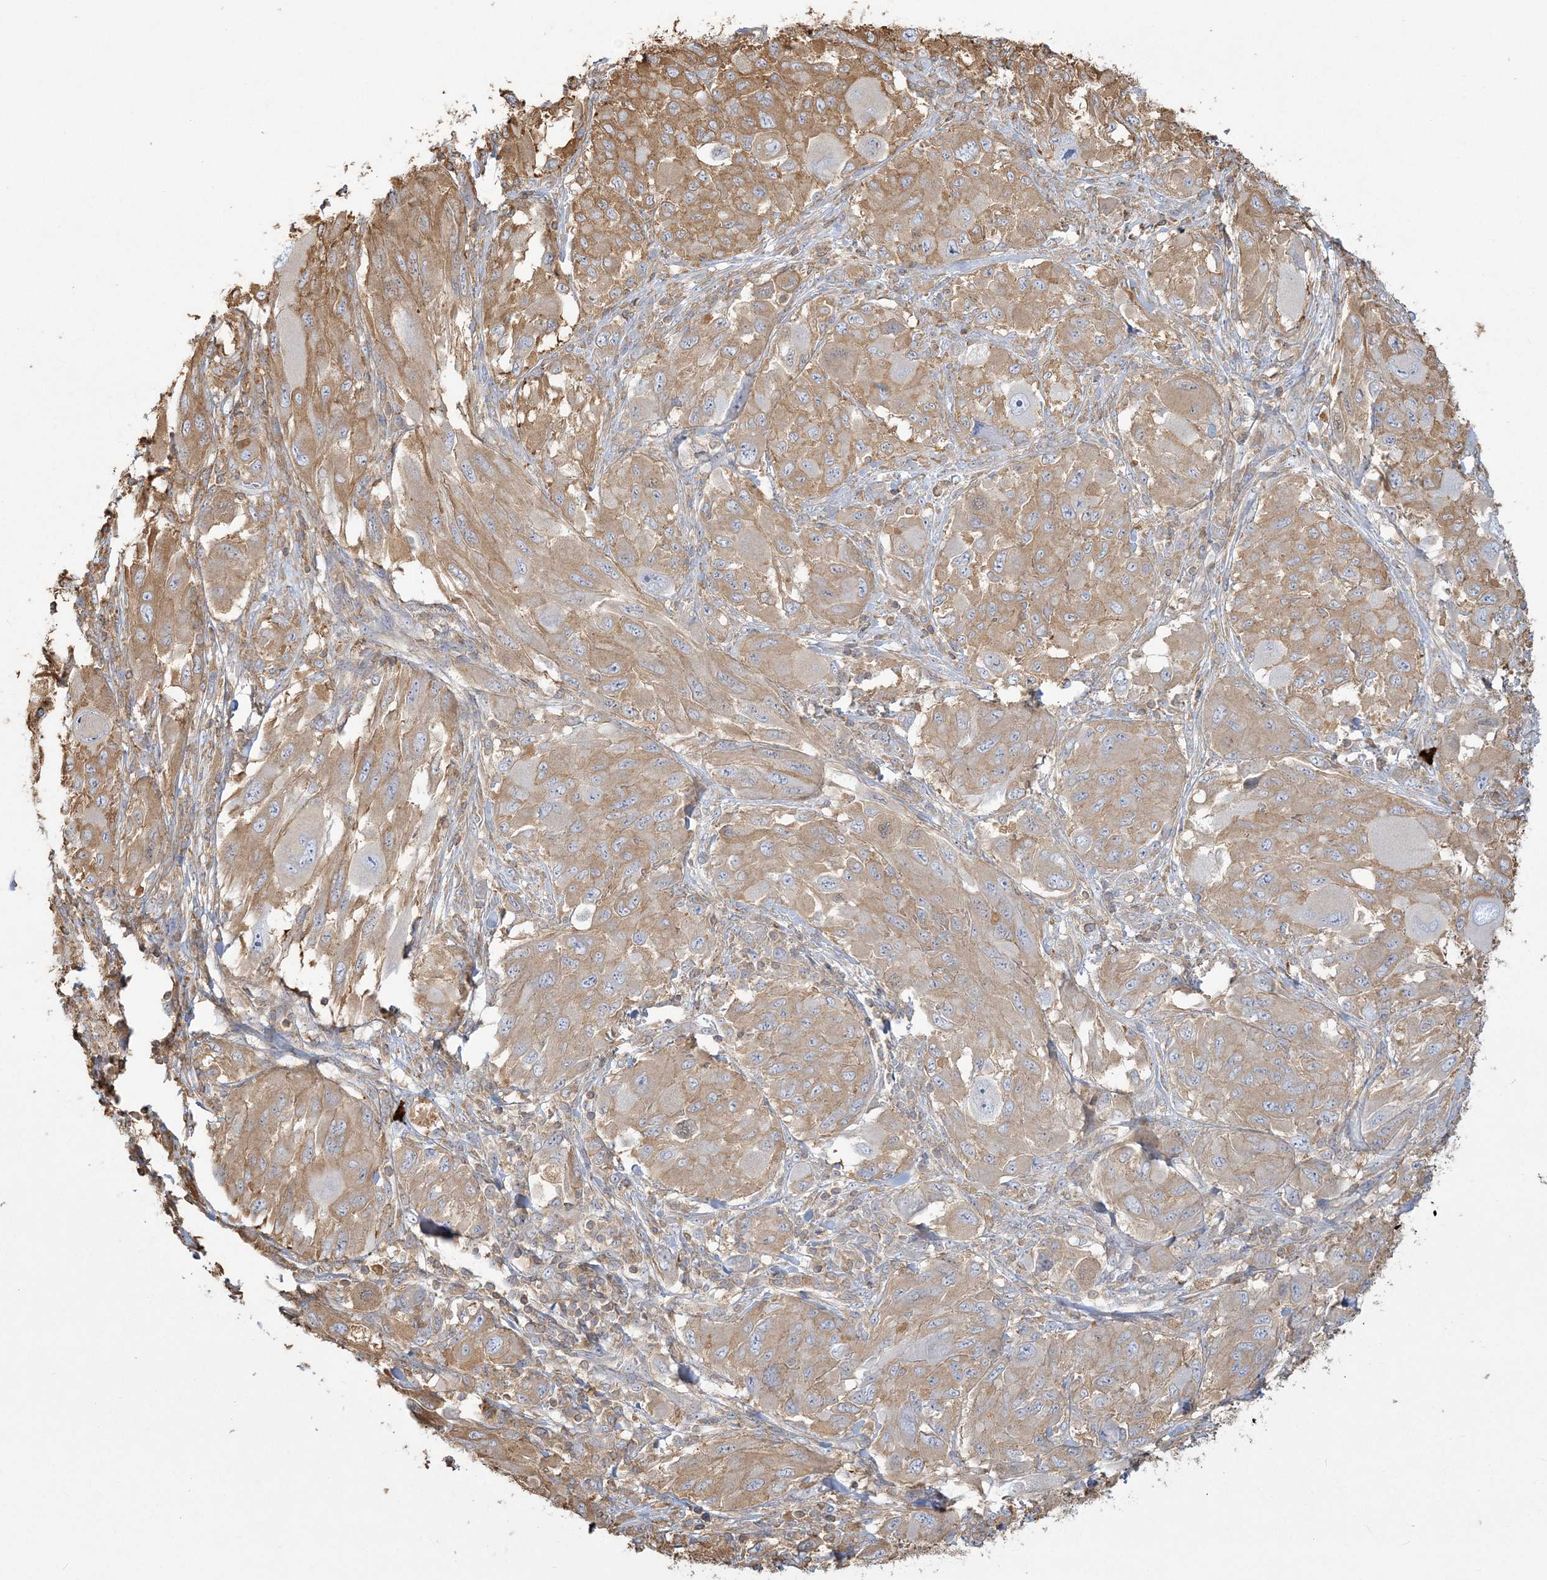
{"staining": {"intensity": "moderate", "quantity": "25%-75%", "location": "cytoplasmic/membranous"}, "tissue": "melanoma", "cell_type": "Tumor cells", "image_type": "cancer", "snomed": [{"axis": "morphology", "description": "Malignant melanoma, NOS"}, {"axis": "topography", "description": "Skin"}], "caption": "IHC (DAB) staining of human melanoma demonstrates moderate cytoplasmic/membranous protein staining in approximately 25%-75% of tumor cells. The protein of interest is shown in brown color, while the nuclei are stained blue.", "gene": "ANKS1A", "patient": {"sex": "female", "age": 91}}